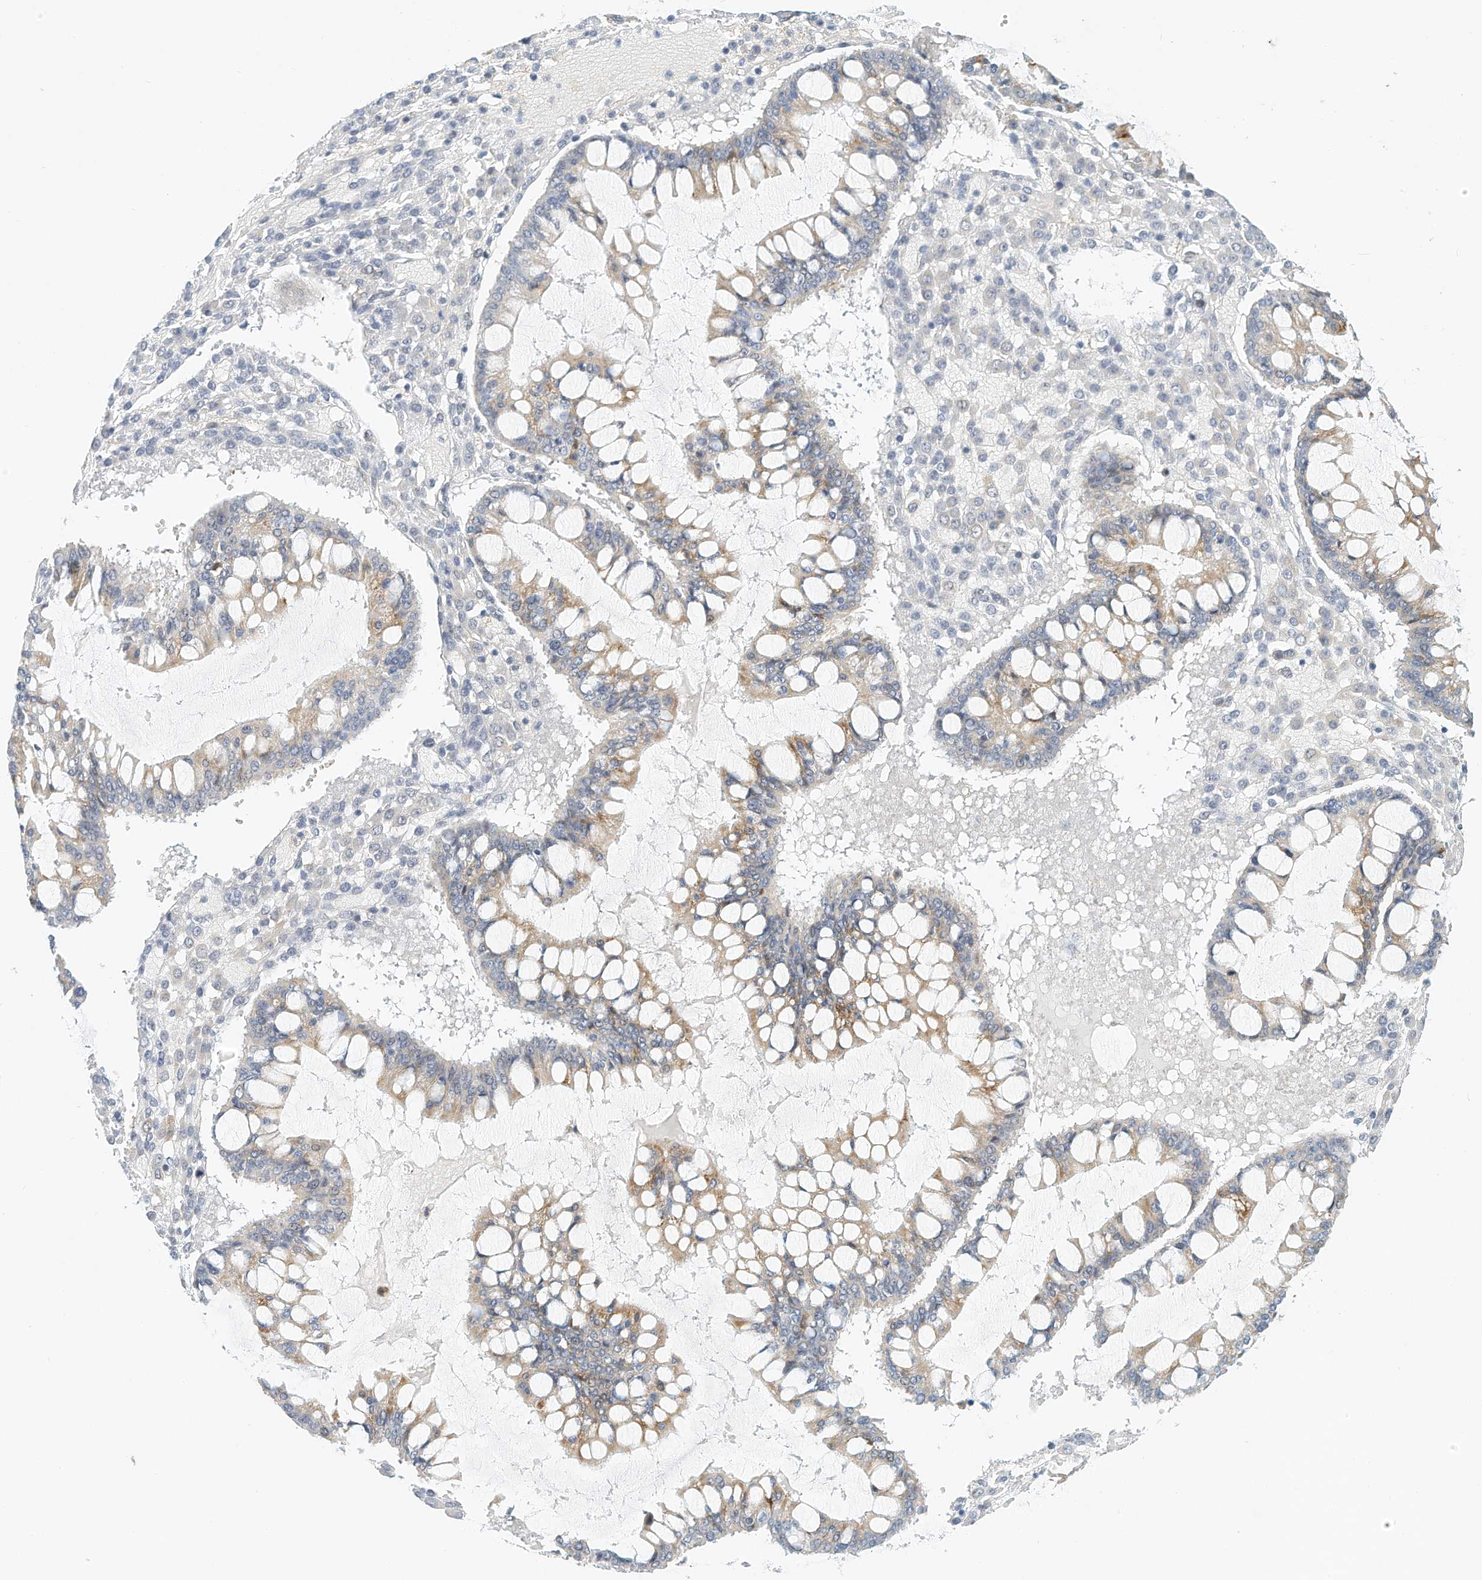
{"staining": {"intensity": "weak", "quantity": "25%-75%", "location": "cytoplasmic/membranous"}, "tissue": "ovarian cancer", "cell_type": "Tumor cells", "image_type": "cancer", "snomed": [{"axis": "morphology", "description": "Cystadenocarcinoma, mucinous, NOS"}, {"axis": "topography", "description": "Ovary"}], "caption": "Weak cytoplasmic/membranous staining for a protein is seen in about 25%-75% of tumor cells of mucinous cystadenocarcinoma (ovarian) using immunohistochemistry (IHC).", "gene": "ARHGAP28", "patient": {"sex": "female", "age": 73}}